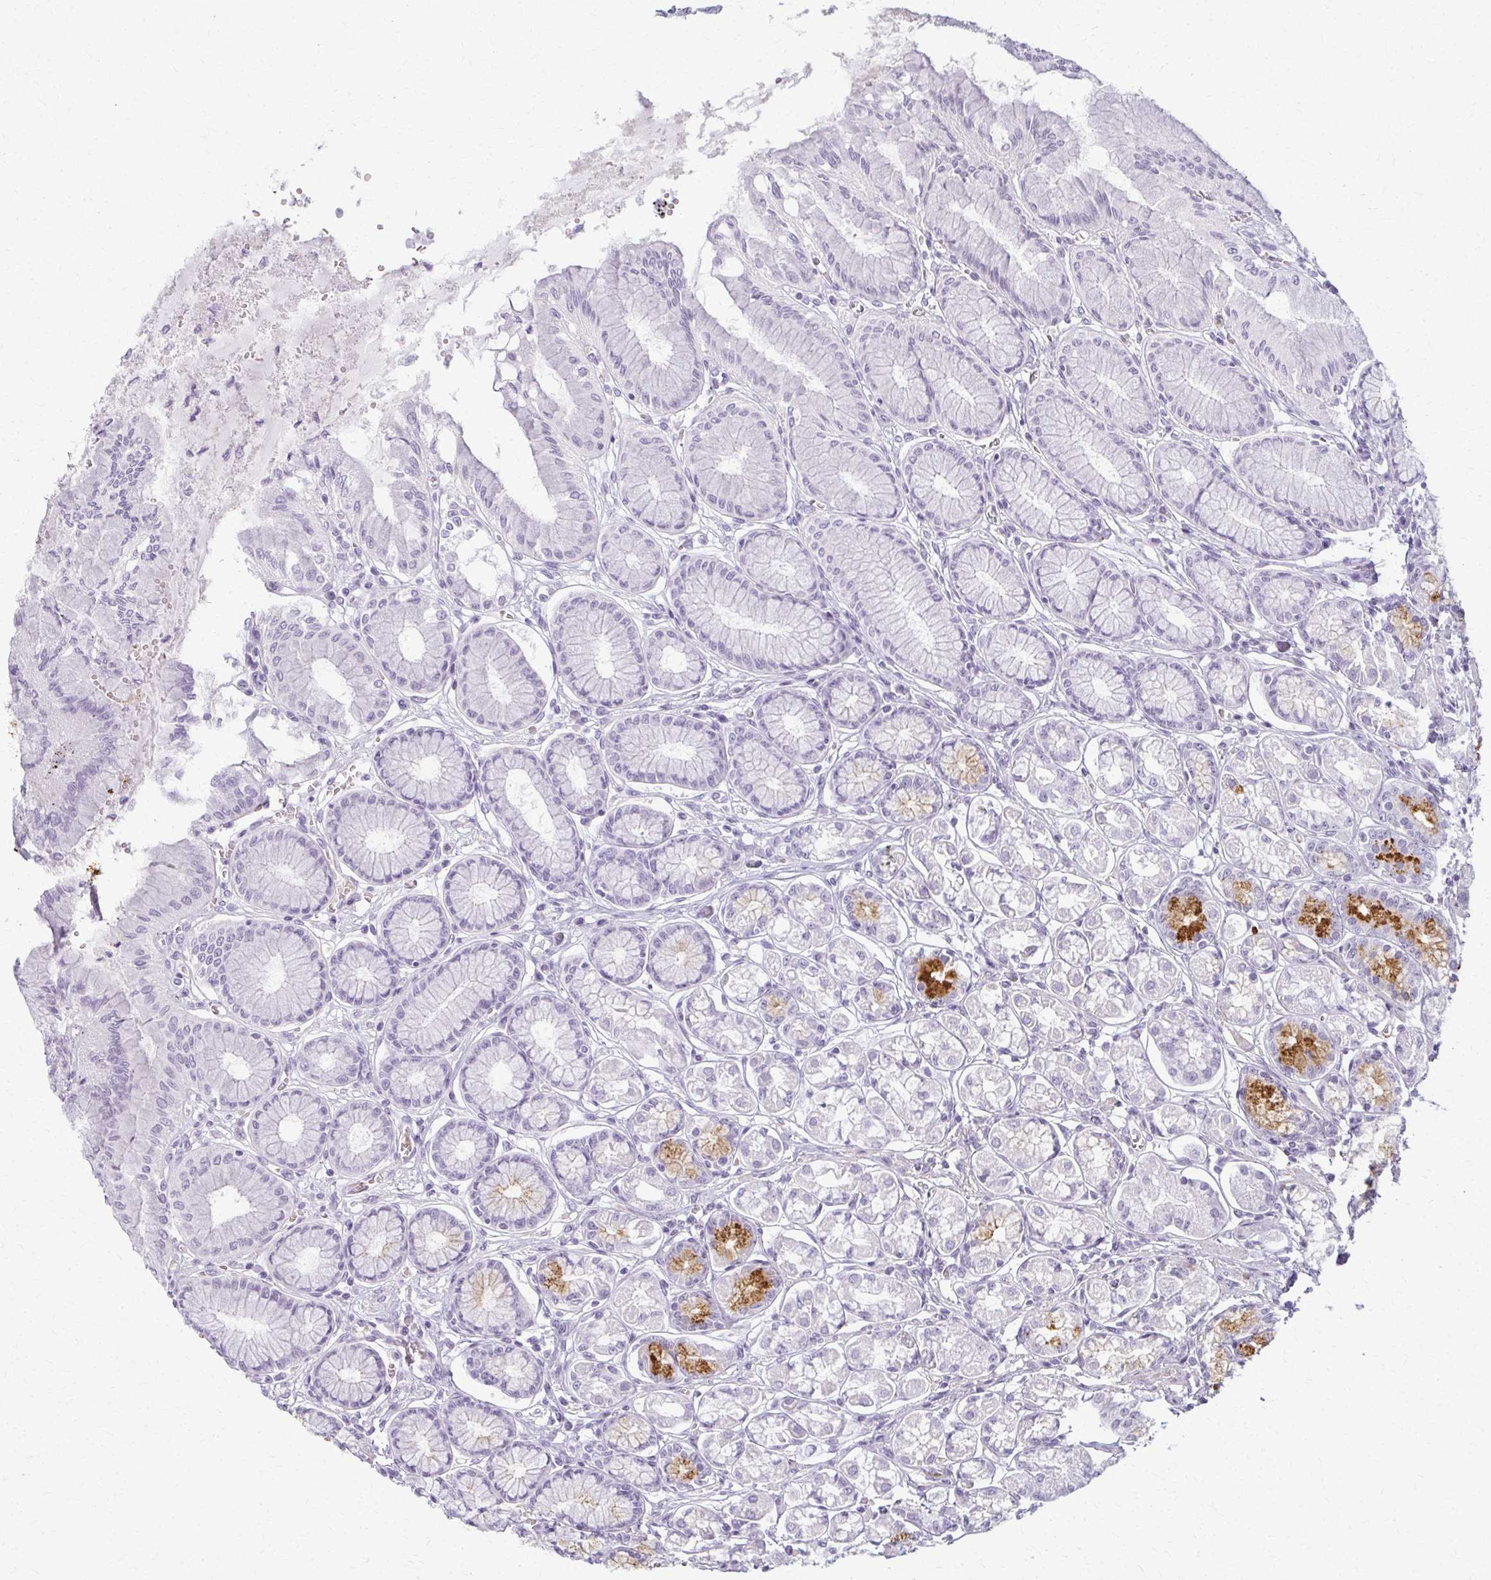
{"staining": {"intensity": "strong", "quantity": "<25%", "location": "cytoplasmic/membranous"}, "tissue": "stomach", "cell_type": "Glandular cells", "image_type": "normal", "snomed": [{"axis": "morphology", "description": "Normal tissue, NOS"}, {"axis": "topography", "description": "Stomach"}, {"axis": "topography", "description": "Stomach, lower"}], "caption": "Immunohistochemical staining of unremarkable human stomach demonstrates strong cytoplasmic/membranous protein positivity in approximately <25% of glandular cells. (brown staining indicates protein expression, while blue staining denotes nuclei).", "gene": "CA3", "patient": {"sex": "male", "age": 76}}